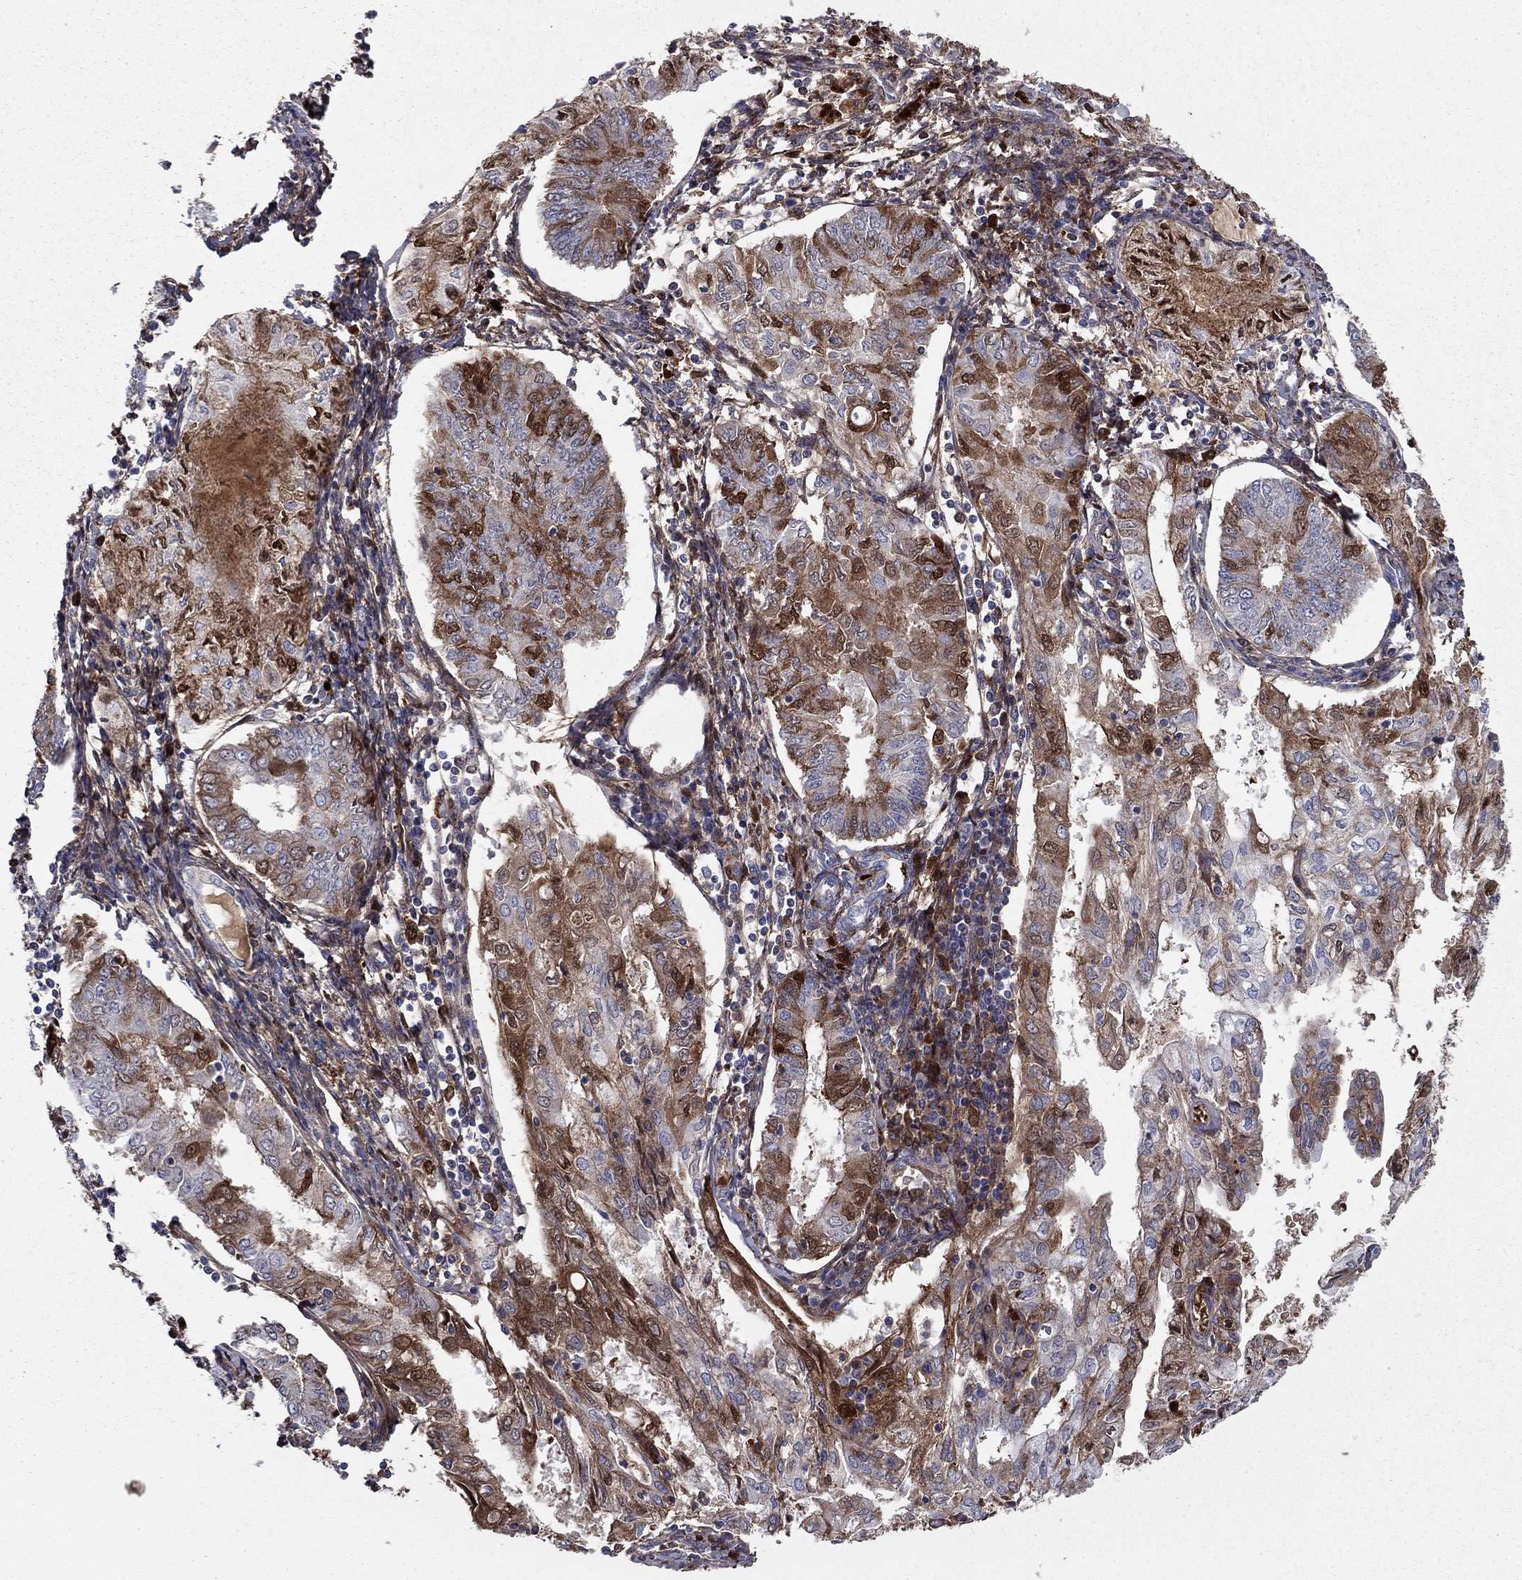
{"staining": {"intensity": "strong", "quantity": "25%-75%", "location": "cytoplasmic/membranous"}, "tissue": "endometrial cancer", "cell_type": "Tumor cells", "image_type": "cancer", "snomed": [{"axis": "morphology", "description": "Adenocarcinoma, NOS"}, {"axis": "topography", "description": "Endometrium"}], "caption": "Immunohistochemical staining of human endometrial cancer shows high levels of strong cytoplasmic/membranous protein positivity in about 25%-75% of tumor cells.", "gene": "HPX", "patient": {"sex": "female", "age": 68}}